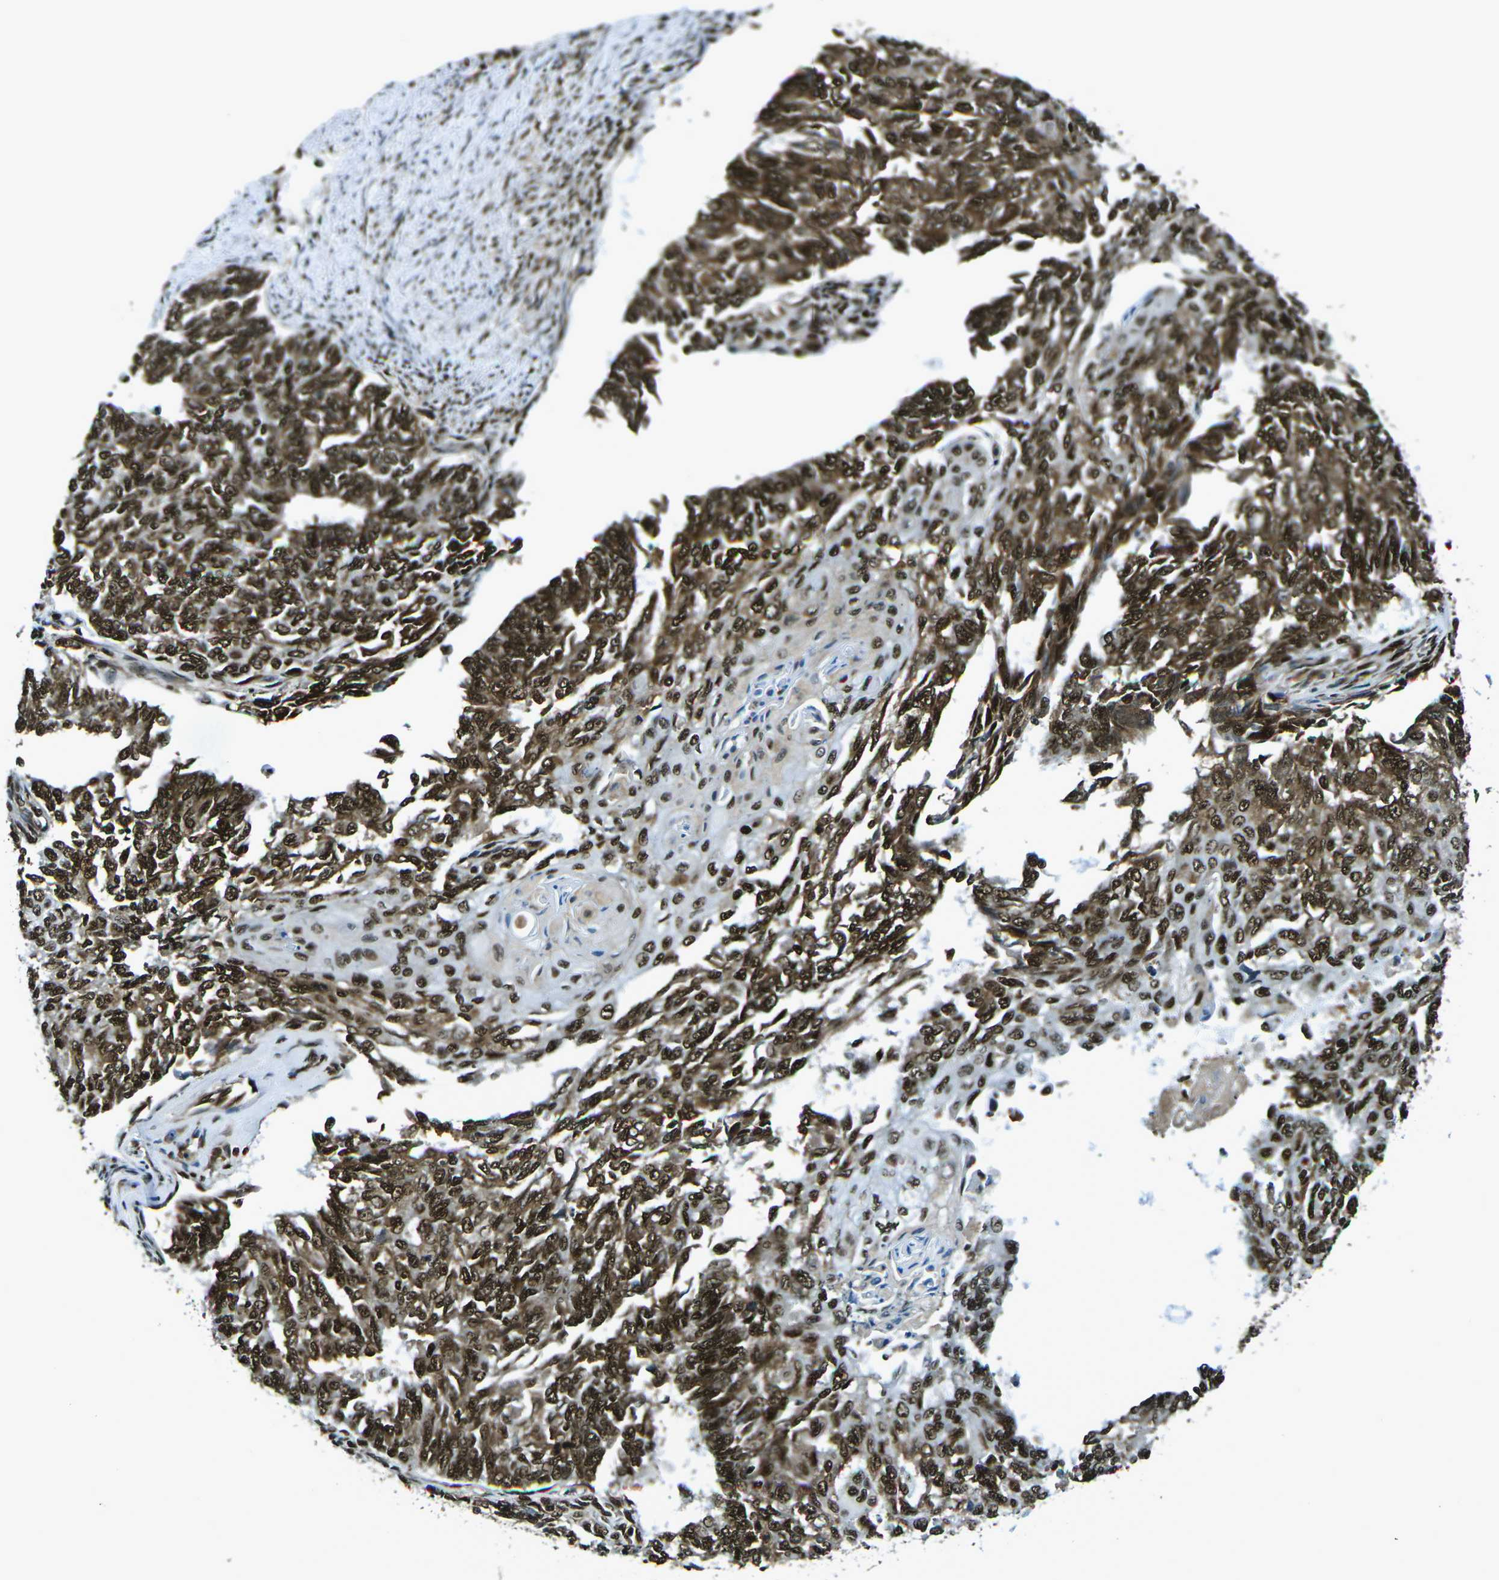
{"staining": {"intensity": "strong", "quantity": ">75%", "location": "cytoplasmic/membranous,nuclear"}, "tissue": "endometrial cancer", "cell_type": "Tumor cells", "image_type": "cancer", "snomed": [{"axis": "morphology", "description": "Adenocarcinoma, NOS"}, {"axis": "topography", "description": "Endometrium"}], "caption": "Human adenocarcinoma (endometrial) stained with a protein marker reveals strong staining in tumor cells.", "gene": "HNRNPL", "patient": {"sex": "female", "age": 32}}